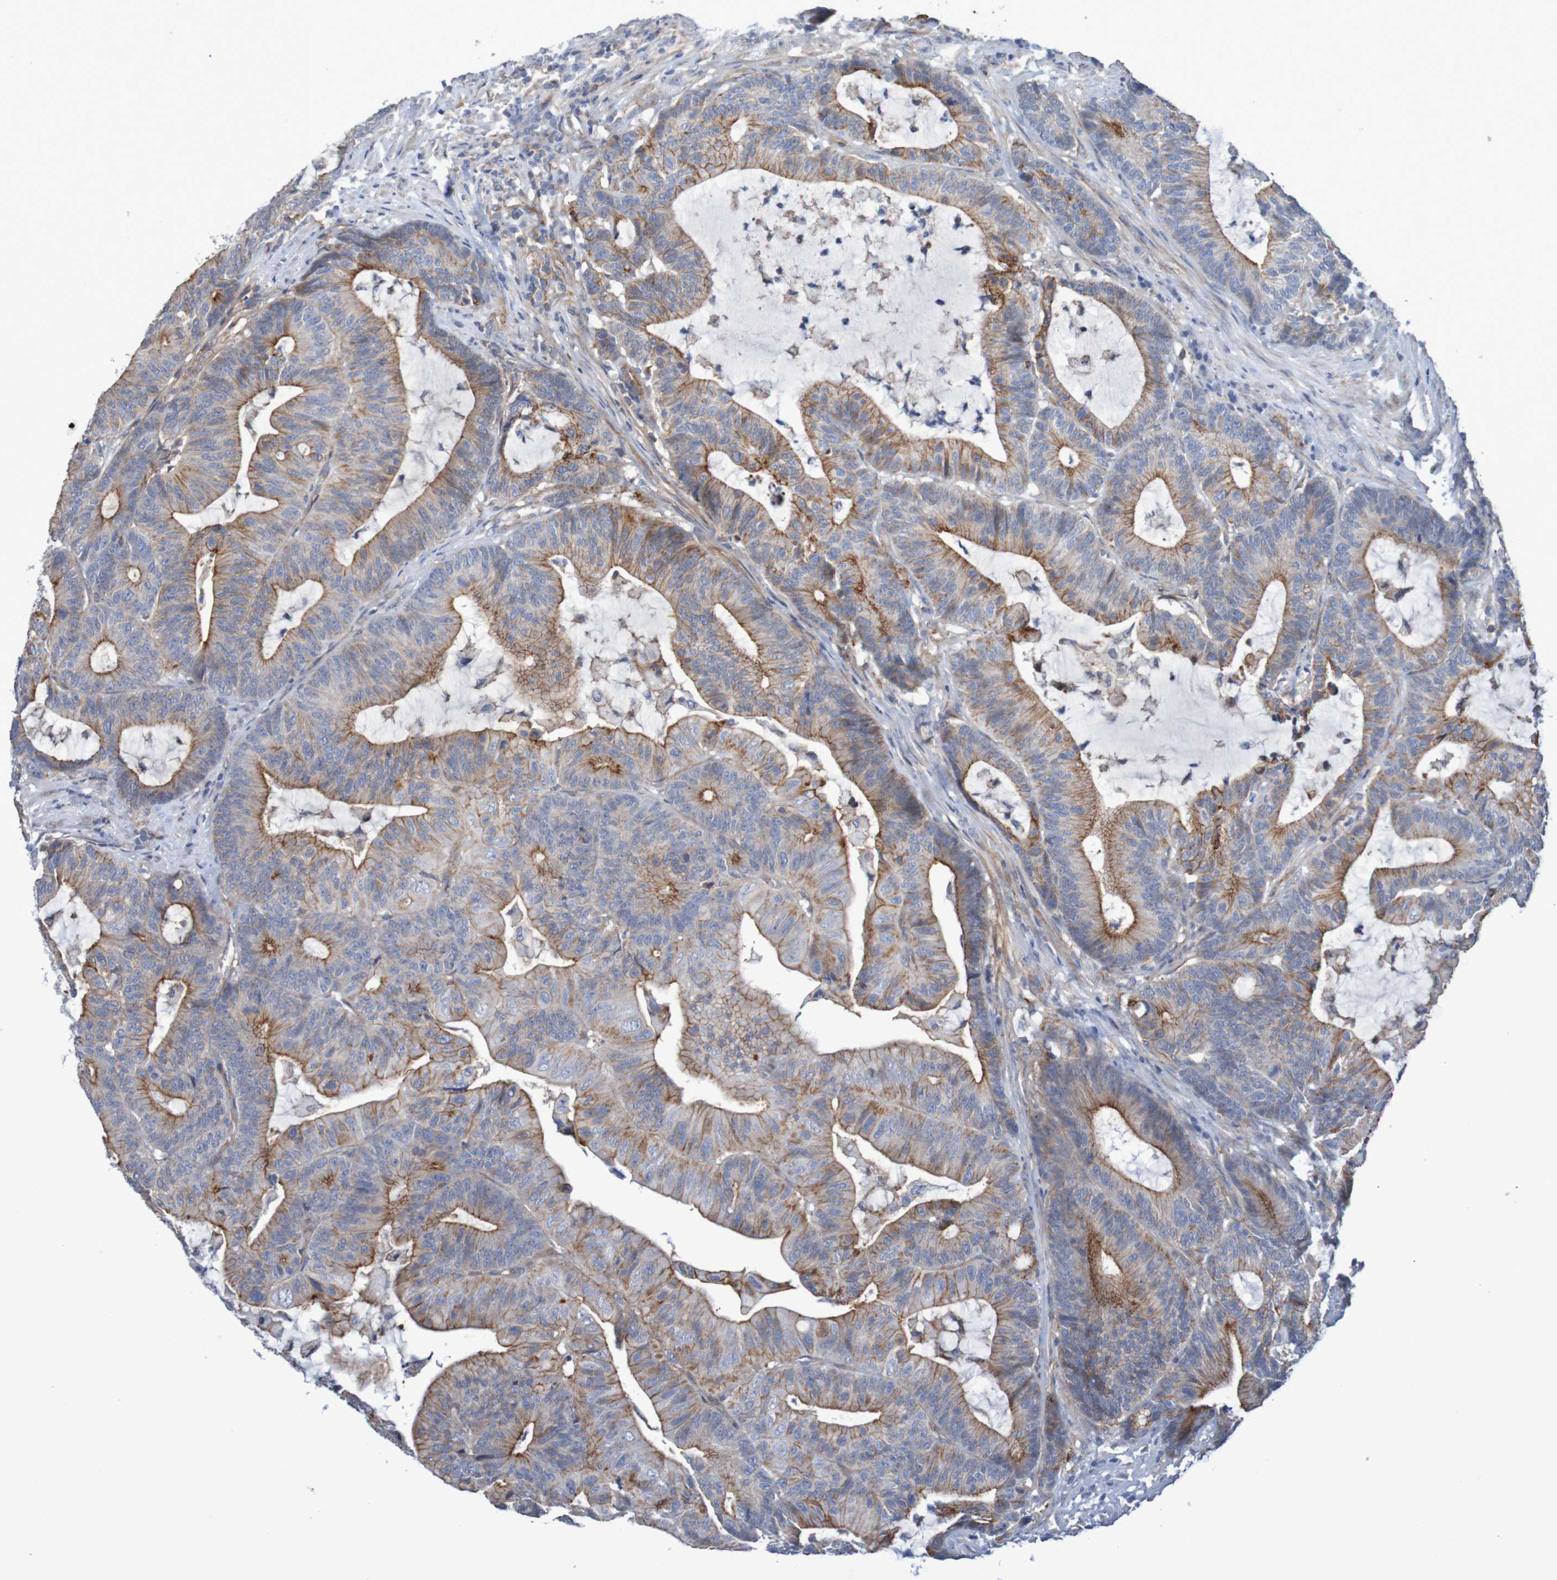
{"staining": {"intensity": "moderate", "quantity": "25%-75%", "location": "cytoplasmic/membranous"}, "tissue": "colorectal cancer", "cell_type": "Tumor cells", "image_type": "cancer", "snomed": [{"axis": "morphology", "description": "Adenocarcinoma, NOS"}, {"axis": "topography", "description": "Colon"}], "caption": "Brown immunohistochemical staining in colorectal cancer (adenocarcinoma) reveals moderate cytoplasmic/membranous positivity in approximately 25%-75% of tumor cells.", "gene": "NECTIN2", "patient": {"sex": "female", "age": 84}}